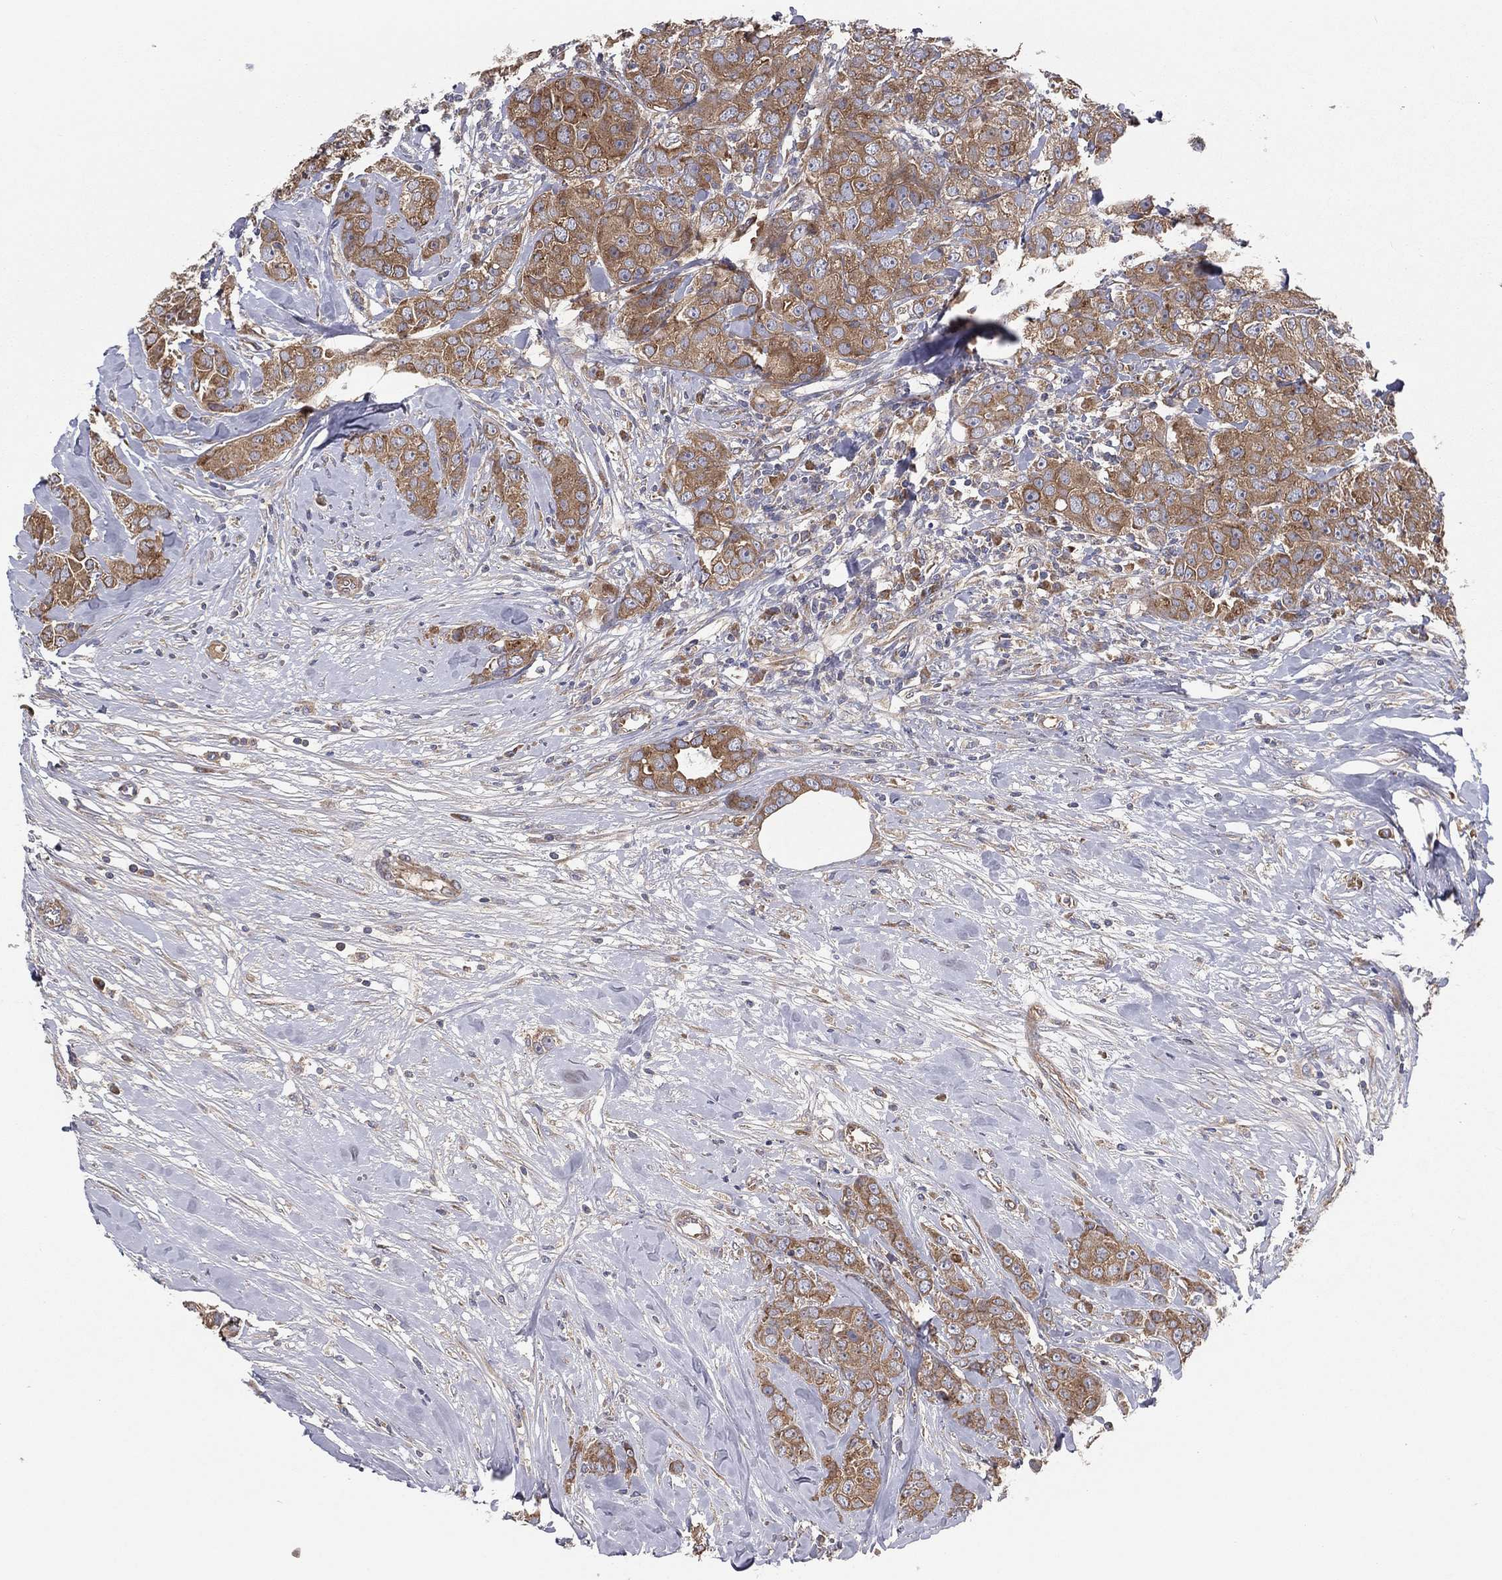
{"staining": {"intensity": "moderate", "quantity": ">75%", "location": "cytoplasmic/membranous"}, "tissue": "breast cancer", "cell_type": "Tumor cells", "image_type": "cancer", "snomed": [{"axis": "morphology", "description": "Duct carcinoma"}, {"axis": "topography", "description": "Breast"}], "caption": "Immunohistochemical staining of human infiltrating ductal carcinoma (breast) displays medium levels of moderate cytoplasmic/membranous protein expression in about >75% of tumor cells.", "gene": "EIF2B5", "patient": {"sex": "female", "age": 43}}